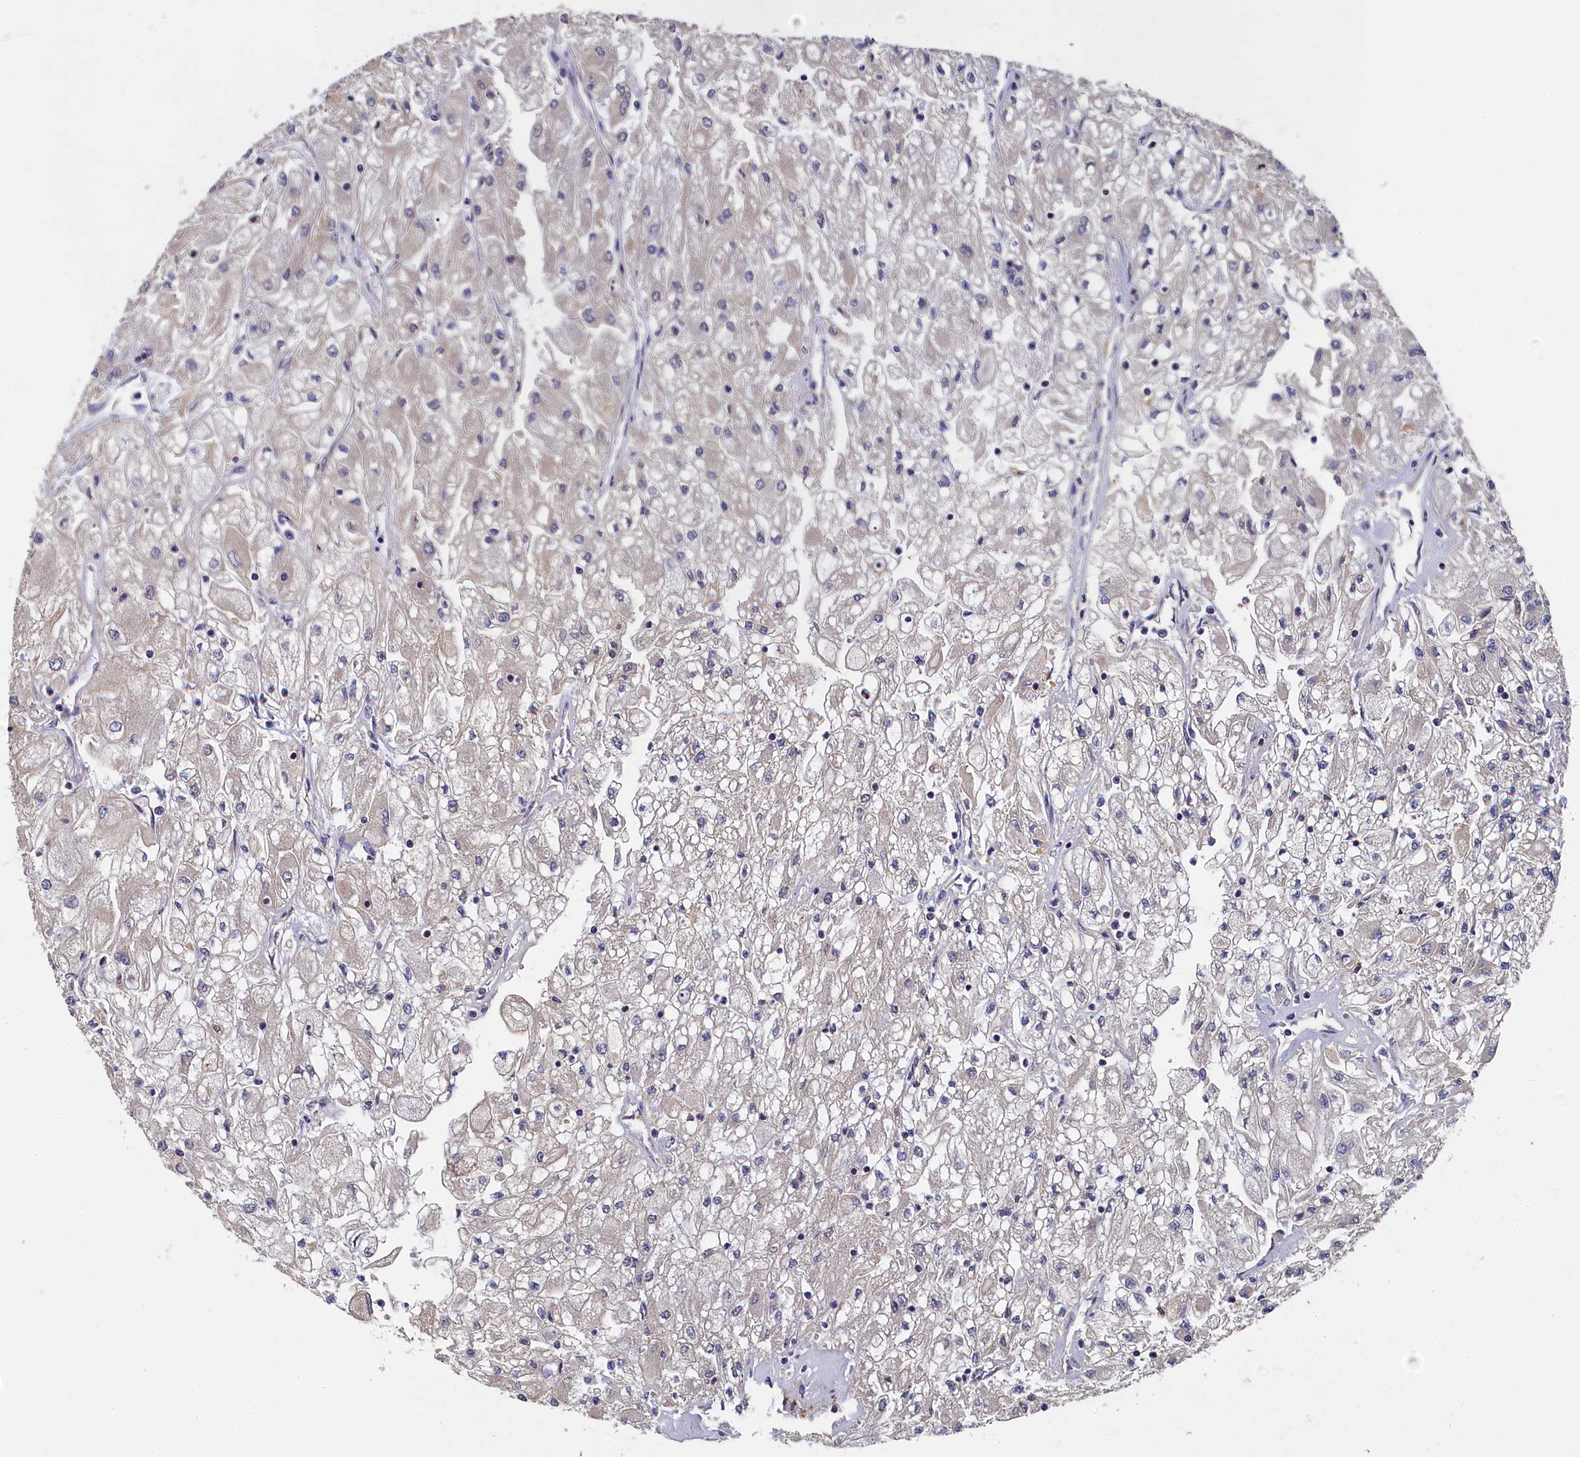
{"staining": {"intensity": "negative", "quantity": "none", "location": "none"}, "tissue": "renal cancer", "cell_type": "Tumor cells", "image_type": "cancer", "snomed": [{"axis": "morphology", "description": "Adenocarcinoma, NOS"}, {"axis": "topography", "description": "Kidney"}], "caption": "This micrograph is of renal adenocarcinoma stained with immunohistochemistry to label a protein in brown with the nuclei are counter-stained blue. There is no positivity in tumor cells.", "gene": "TBCB", "patient": {"sex": "male", "age": 80}}